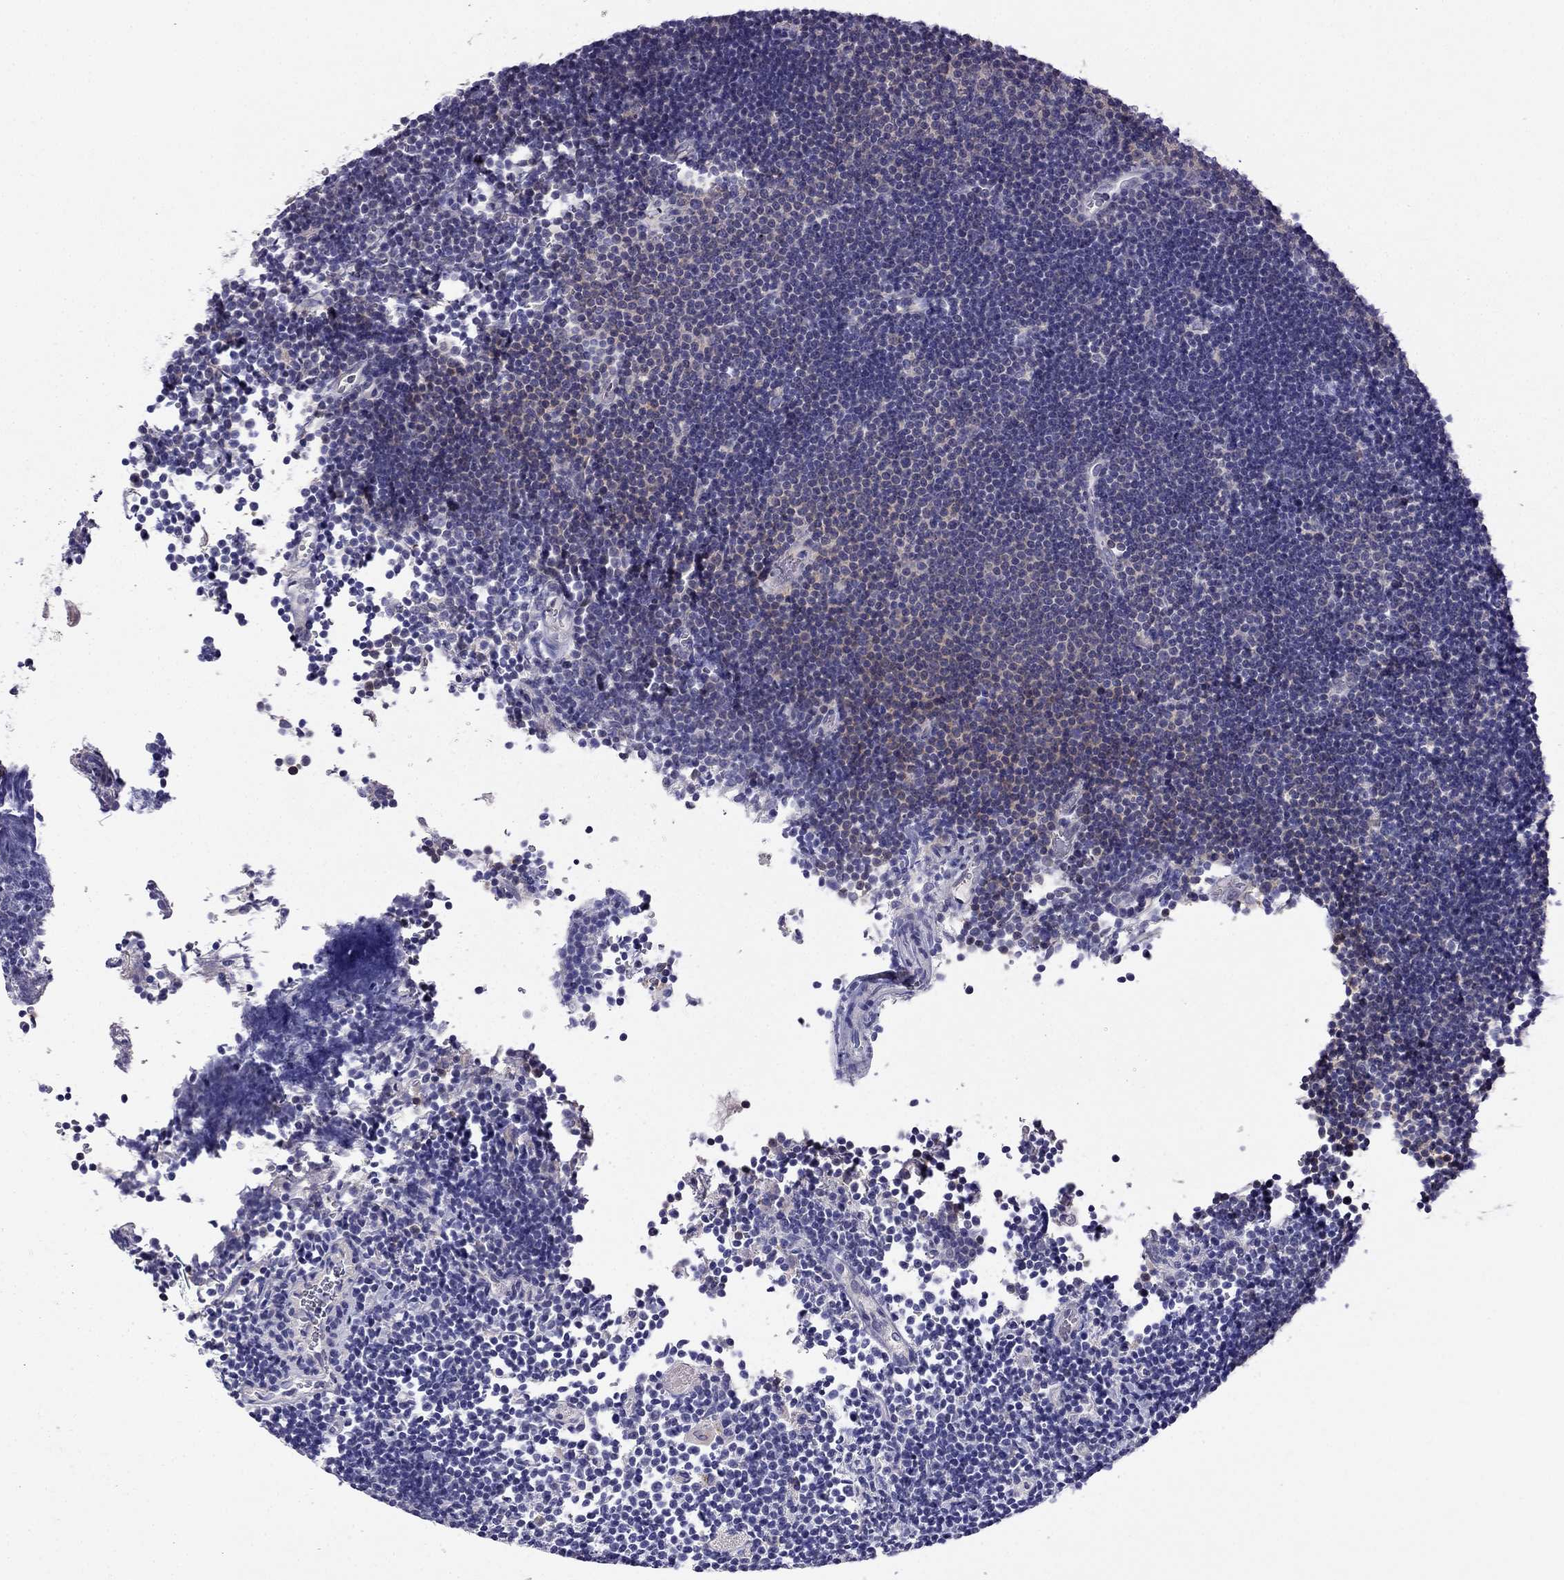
{"staining": {"intensity": "negative", "quantity": "none", "location": "none"}, "tissue": "lymphoma", "cell_type": "Tumor cells", "image_type": "cancer", "snomed": [{"axis": "morphology", "description": "Malignant lymphoma, non-Hodgkin's type, Low grade"}, {"axis": "topography", "description": "Brain"}], "caption": "Human lymphoma stained for a protein using immunohistochemistry exhibits no positivity in tumor cells.", "gene": "SCNN1D", "patient": {"sex": "female", "age": 66}}